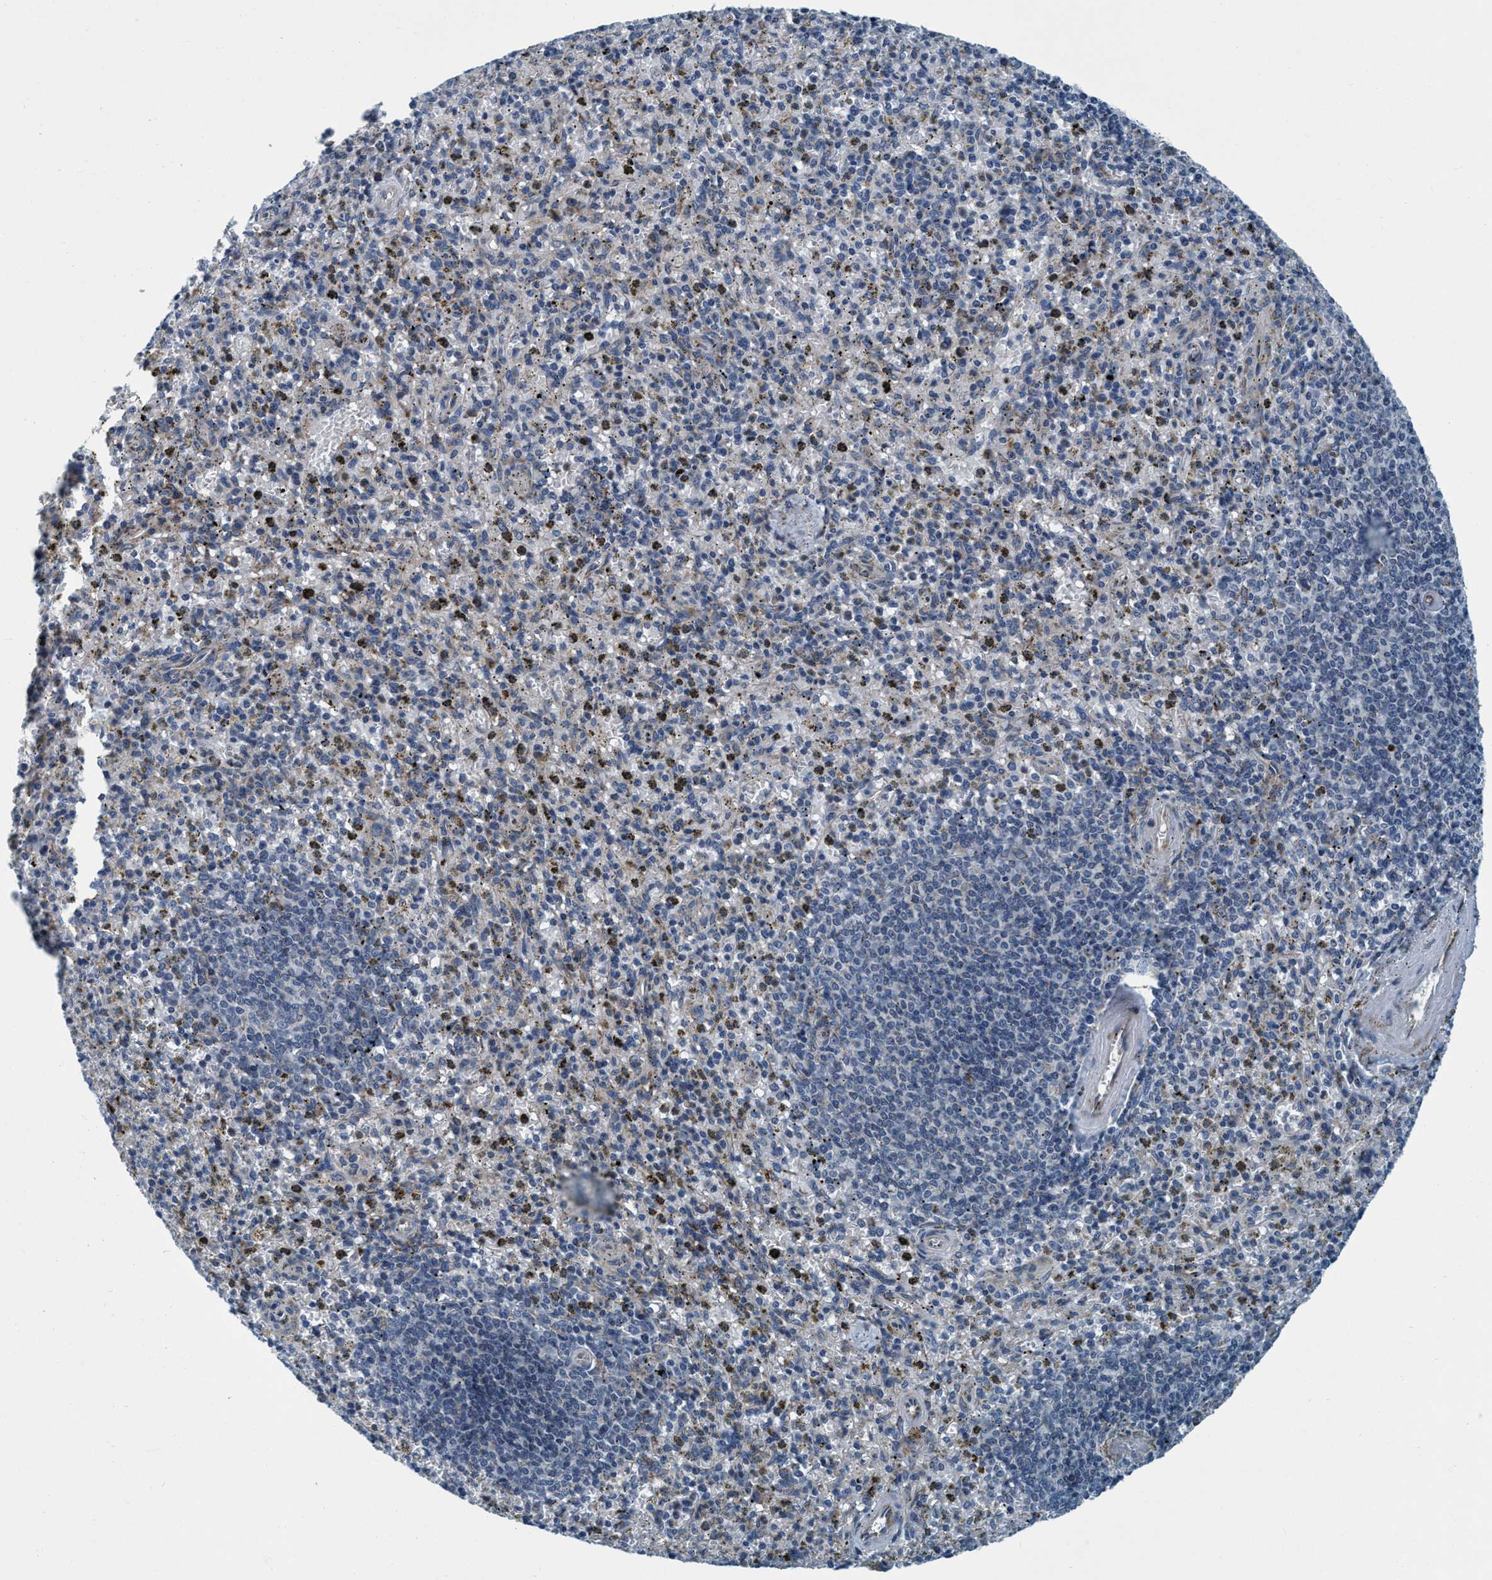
{"staining": {"intensity": "weak", "quantity": "<25%", "location": "cytoplasmic/membranous"}, "tissue": "spleen", "cell_type": "Cells in red pulp", "image_type": "normal", "snomed": [{"axis": "morphology", "description": "Normal tissue, NOS"}, {"axis": "topography", "description": "Spleen"}], "caption": "A high-resolution image shows immunohistochemistry staining of benign spleen, which demonstrates no significant positivity in cells in red pulp. The staining was performed using DAB (3,3'-diaminobenzidine) to visualize the protein expression in brown, while the nuclei were stained in blue with hematoxylin (Magnification: 20x).", "gene": "ARMC9", "patient": {"sex": "male", "age": 72}}